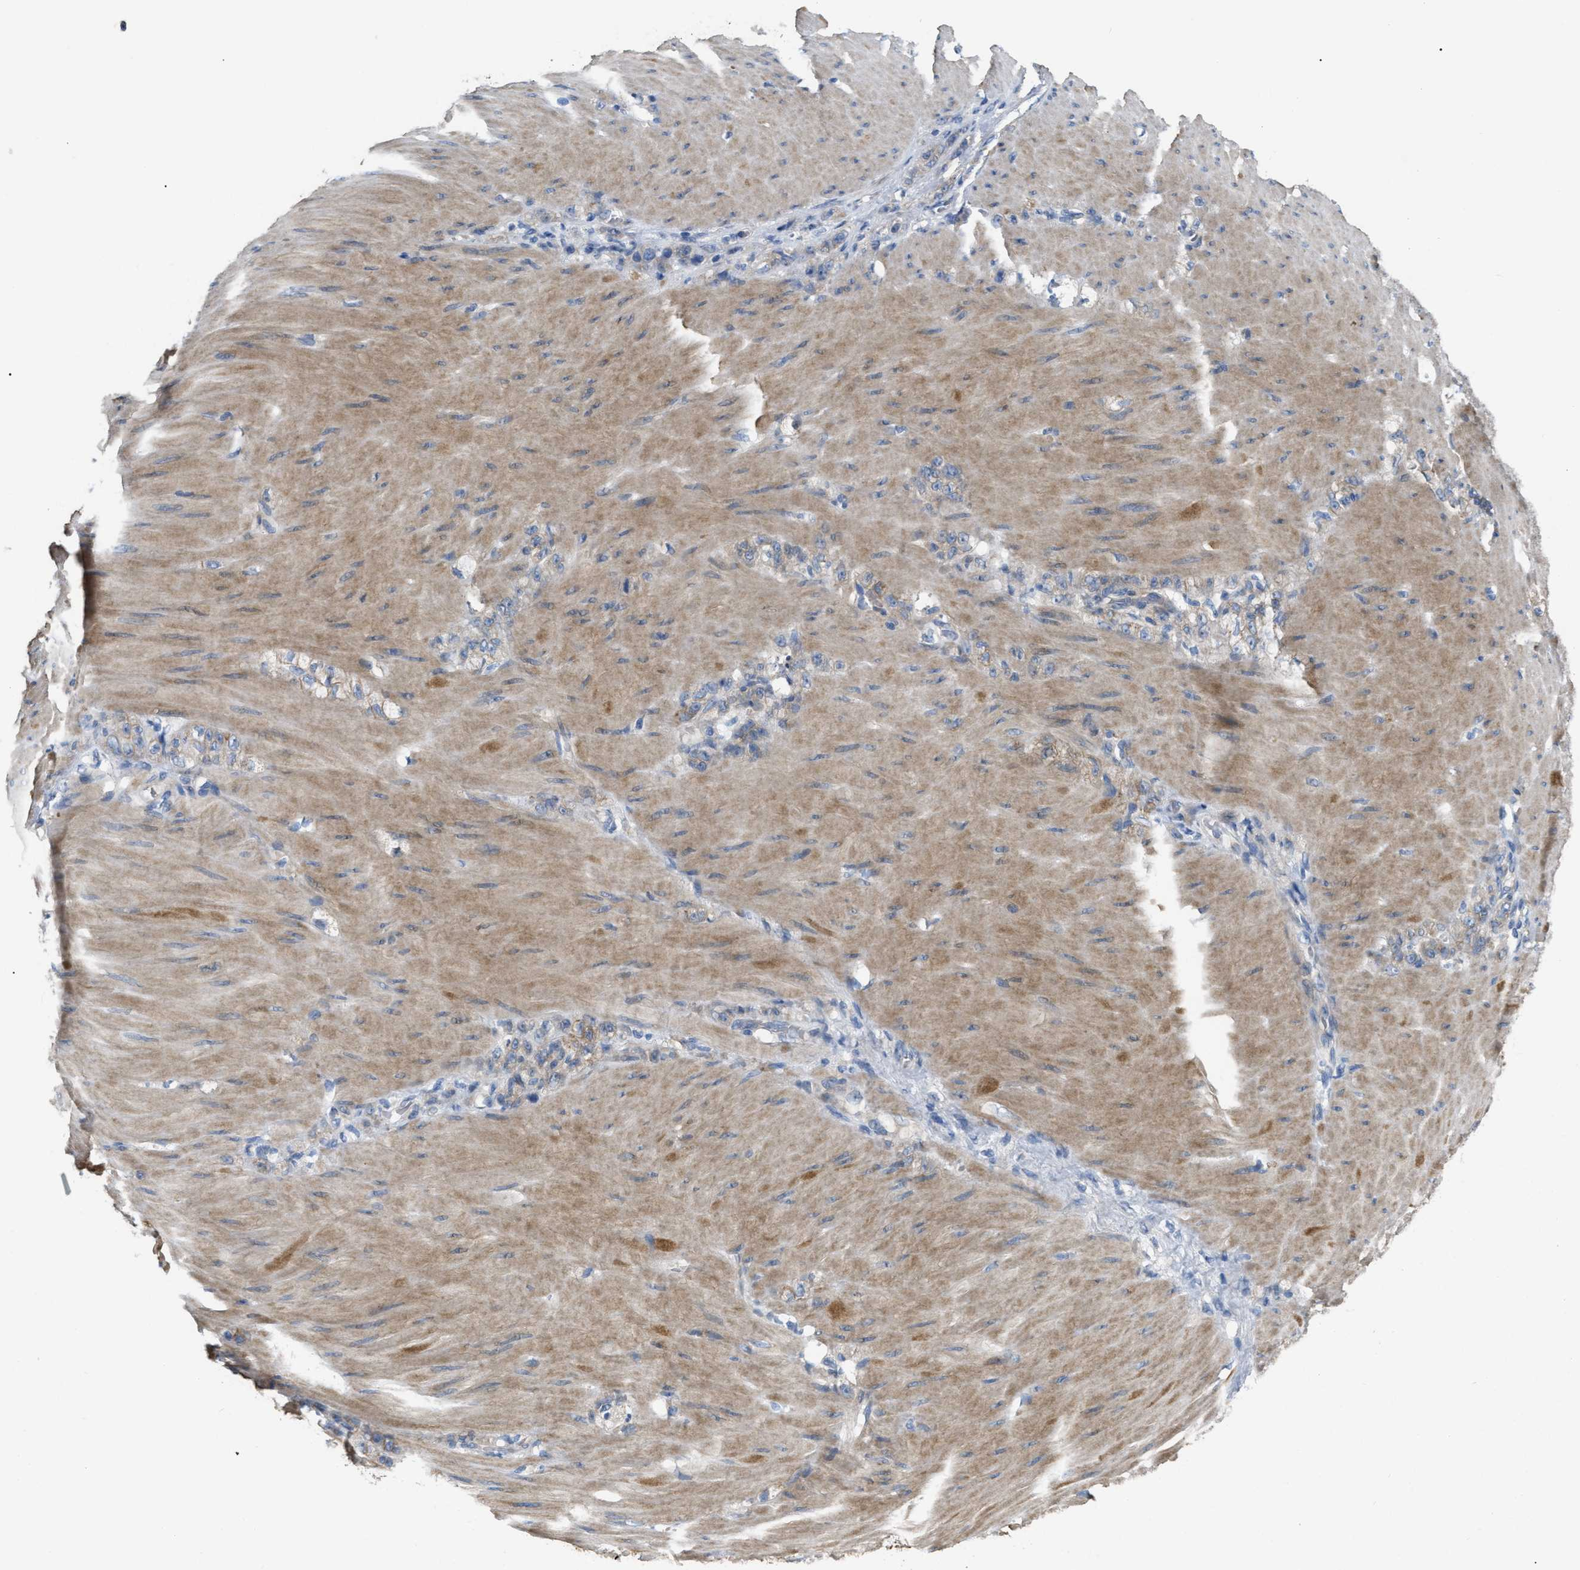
{"staining": {"intensity": "weak", "quantity": ">75%", "location": "cytoplasmic/membranous"}, "tissue": "stomach cancer", "cell_type": "Tumor cells", "image_type": "cancer", "snomed": [{"axis": "morphology", "description": "Normal tissue, NOS"}, {"axis": "morphology", "description": "Adenocarcinoma, NOS"}, {"axis": "topography", "description": "Stomach"}], "caption": "High-magnification brightfield microscopy of stomach cancer stained with DAB (brown) and counterstained with hematoxylin (blue). tumor cells exhibit weak cytoplasmic/membranous expression is present in approximately>75% of cells.", "gene": "DHX58", "patient": {"sex": "male", "age": 82}}